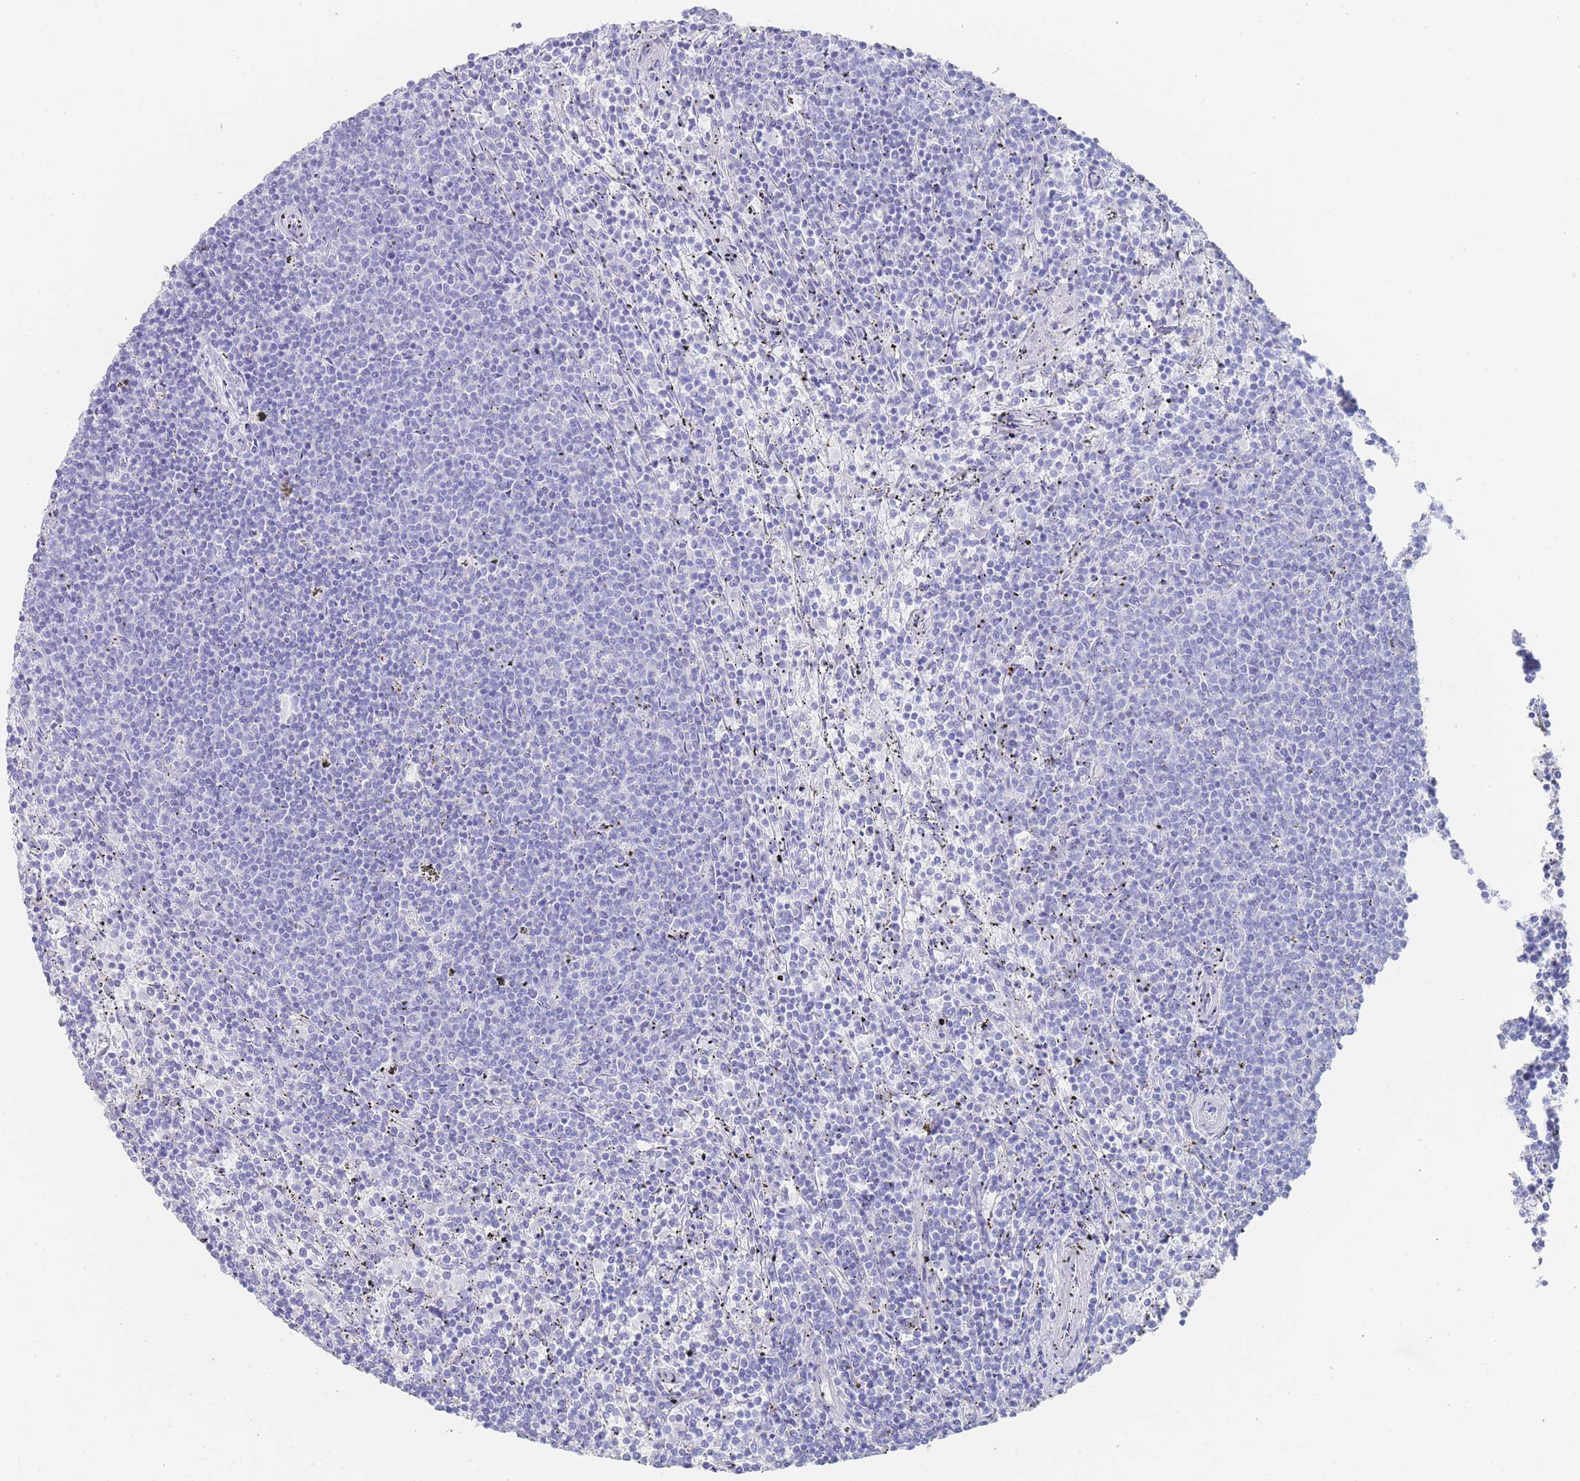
{"staining": {"intensity": "negative", "quantity": "none", "location": "none"}, "tissue": "lymphoma", "cell_type": "Tumor cells", "image_type": "cancer", "snomed": [{"axis": "morphology", "description": "Malignant lymphoma, non-Hodgkin's type, Low grade"}, {"axis": "topography", "description": "Spleen"}], "caption": "DAB immunohistochemical staining of human low-grade malignant lymphoma, non-Hodgkin's type displays no significant positivity in tumor cells.", "gene": "LRRC37A", "patient": {"sex": "female", "age": 50}}